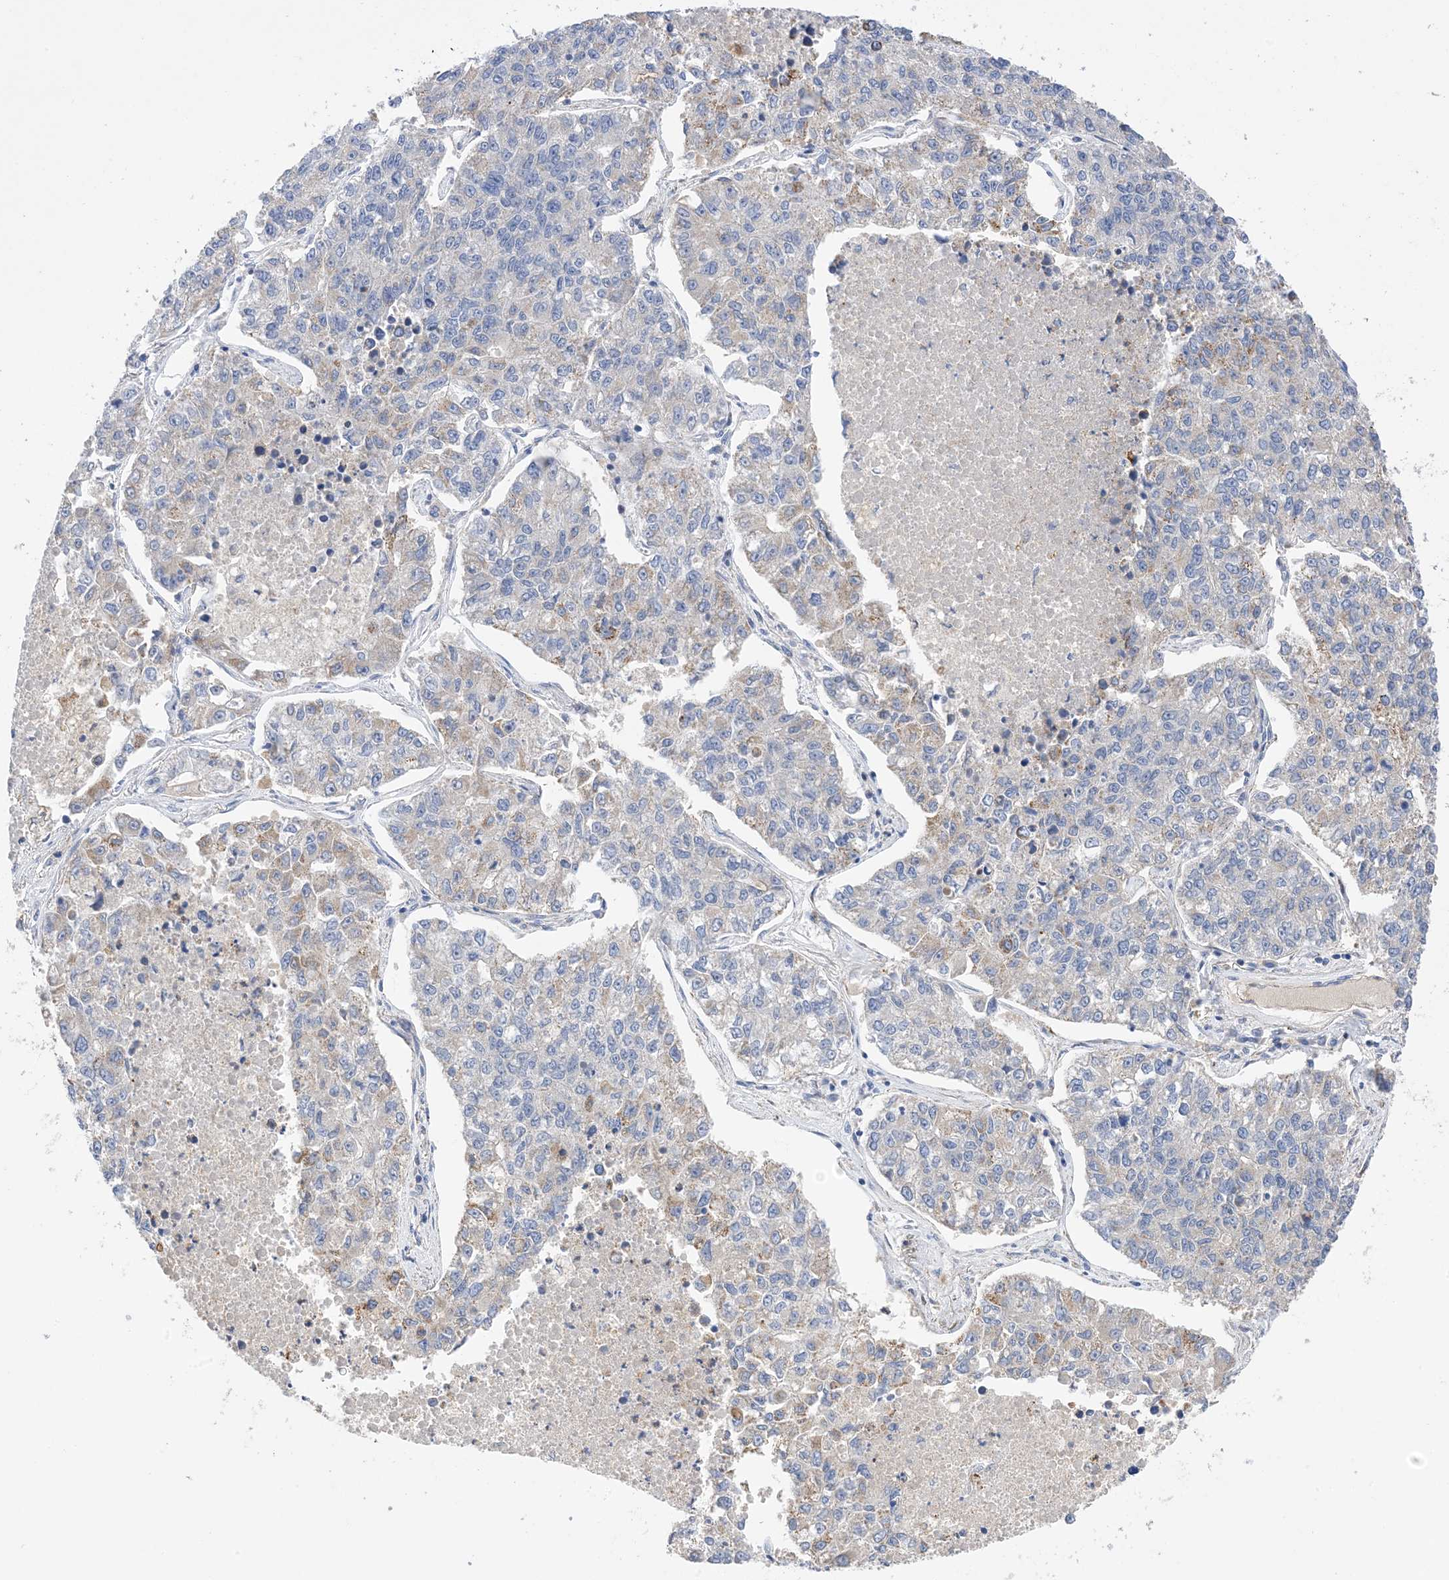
{"staining": {"intensity": "weak", "quantity": "<25%", "location": "cytoplasmic/membranous"}, "tissue": "lung cancer", "cell_type": "Tumor cells", "image_type": "cancer", "snomed": [{"axis": "morphology", "description": "Adenocarcinoma, NOS"}, {"axis": "topography", "description": "Lung"}], "caption": "There is no significant positivity in tumor cells of lung cancer.", "gene": "PLK4", "patient": {"sex": "male", "age": 49}}